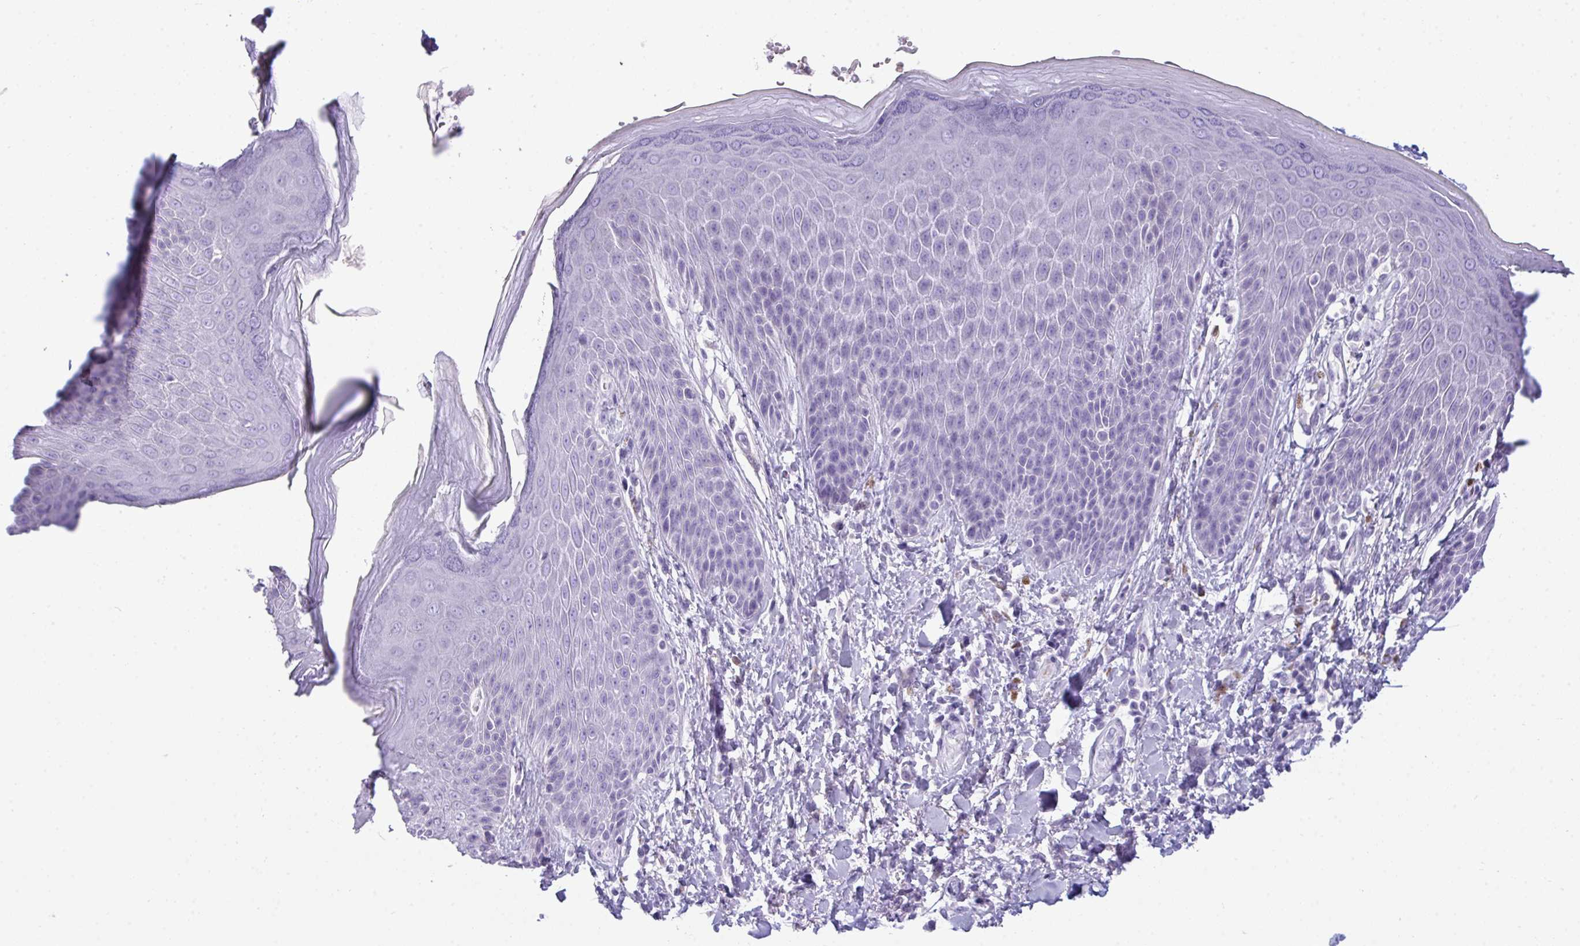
{"staining": {"intensity": "negative", "quantity": "none", "location": "none"}, "tissue": "skin", "cell_type": "Epidermal cells", "image_type": "normal", "snomed": [{"axis": "morphology", "description": "Normal tissue, NOS"}, {"axis": "topography", "description": "Anal"}, {"axis": "topography", "description": "Peripheral nerve tissue"}], "caption": "Immunohistochemistry (IHC) of benign skin reveals no positivity in epidermal cells.", "gene": "ARHGAP42", "patient": {"sex": "male", "age": 51}}